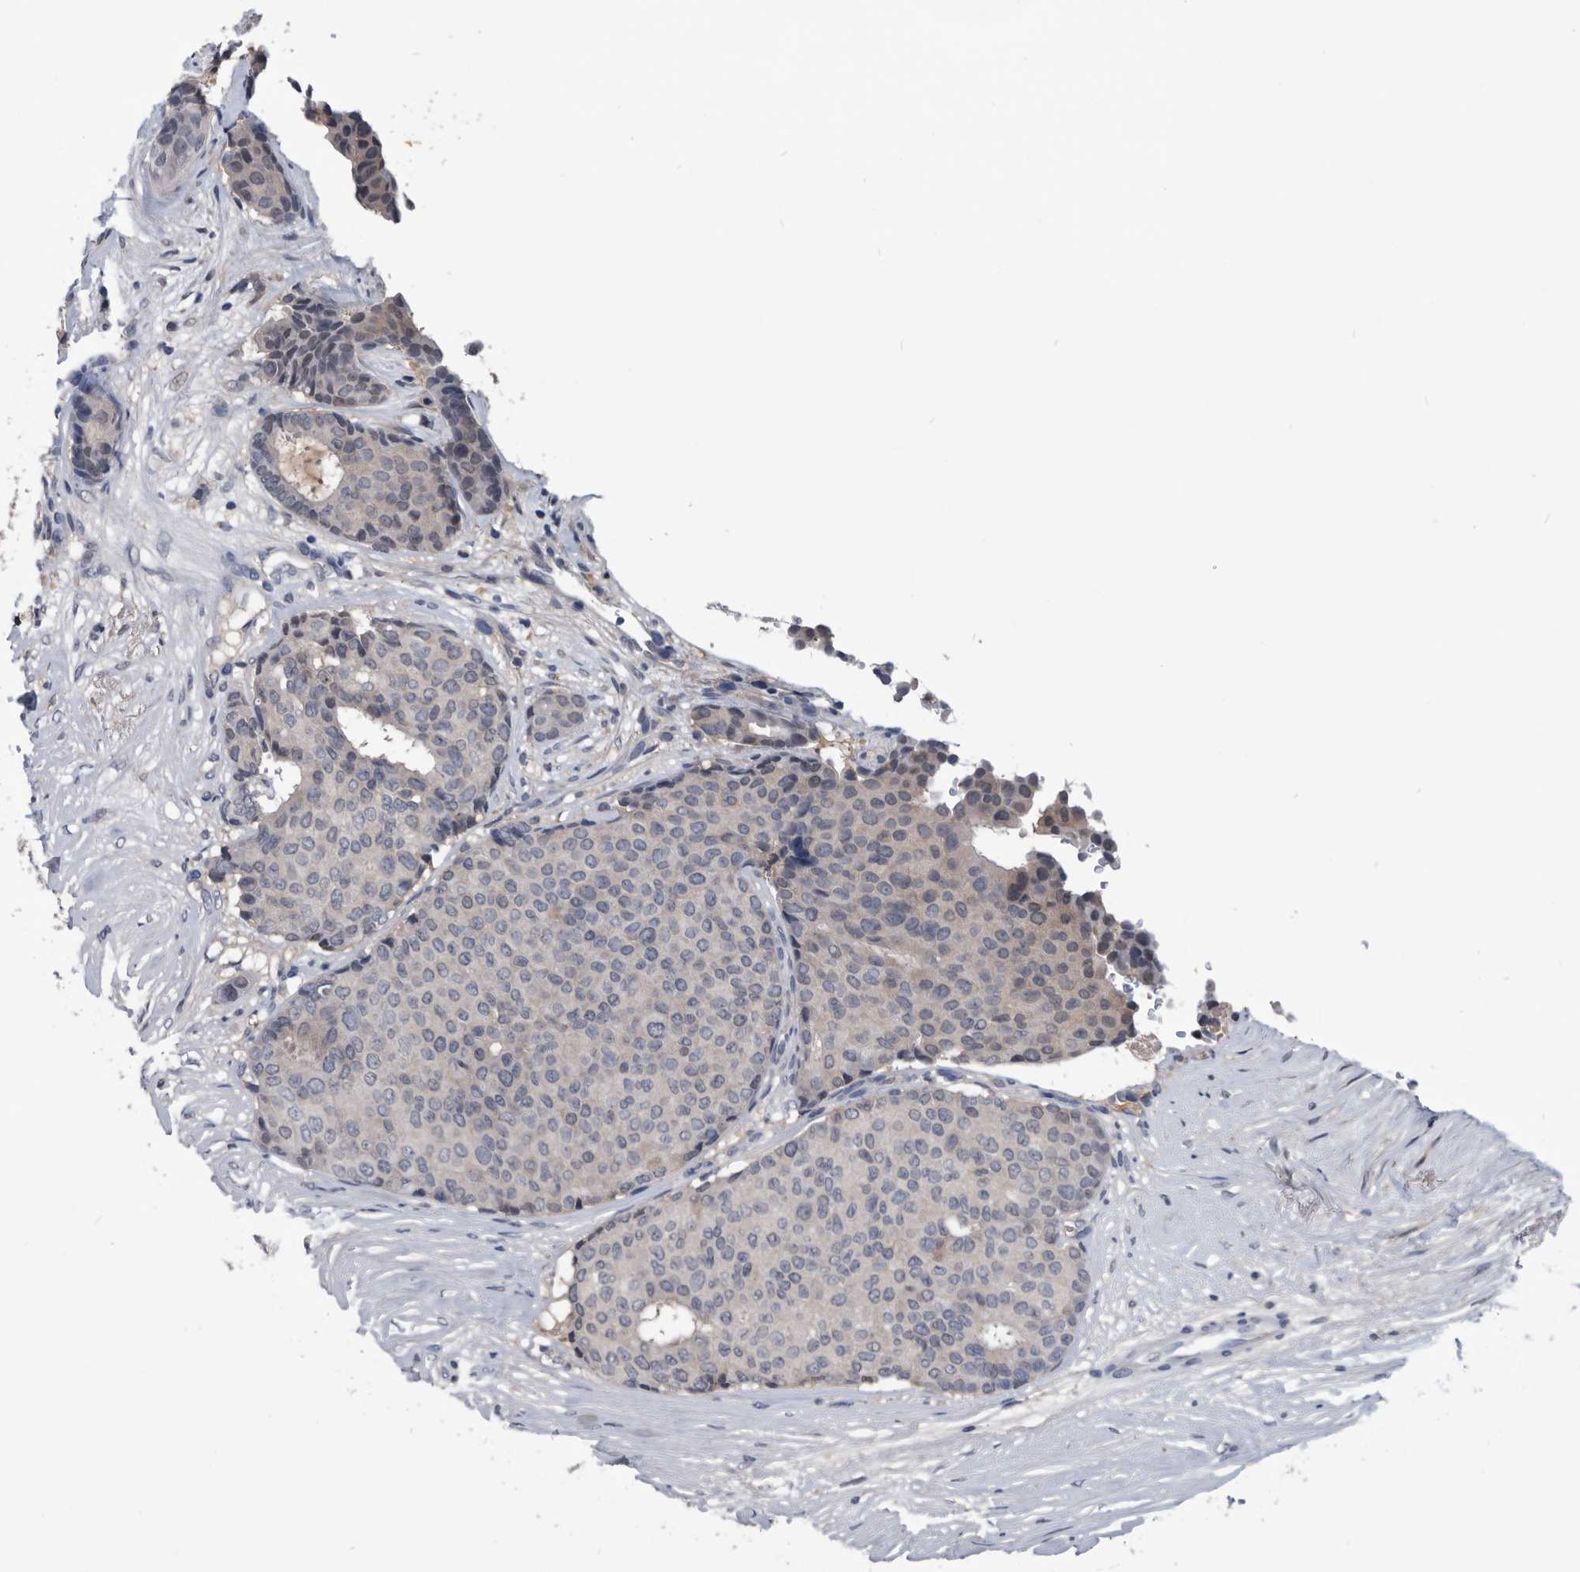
{"staining": {"intensity": "weak", "quantity": "<25%", "location": "cytoplasmic/membranous"}, "tissue": "breast cancer", "cell_type": "Tumor cells", "image_type": "cancer", "snomed": [{"axis": "morphology", "description": "Duct carcinoma"}, {"axis": "topography", "description": "Breast"}], "caption": "An image of breast cancer (invasive ductal carcinoma) stained for a protein reveals no brown staining in tumor cells.", "gene": "PDXK", "patient": {"sex": "female", "age": 75}}